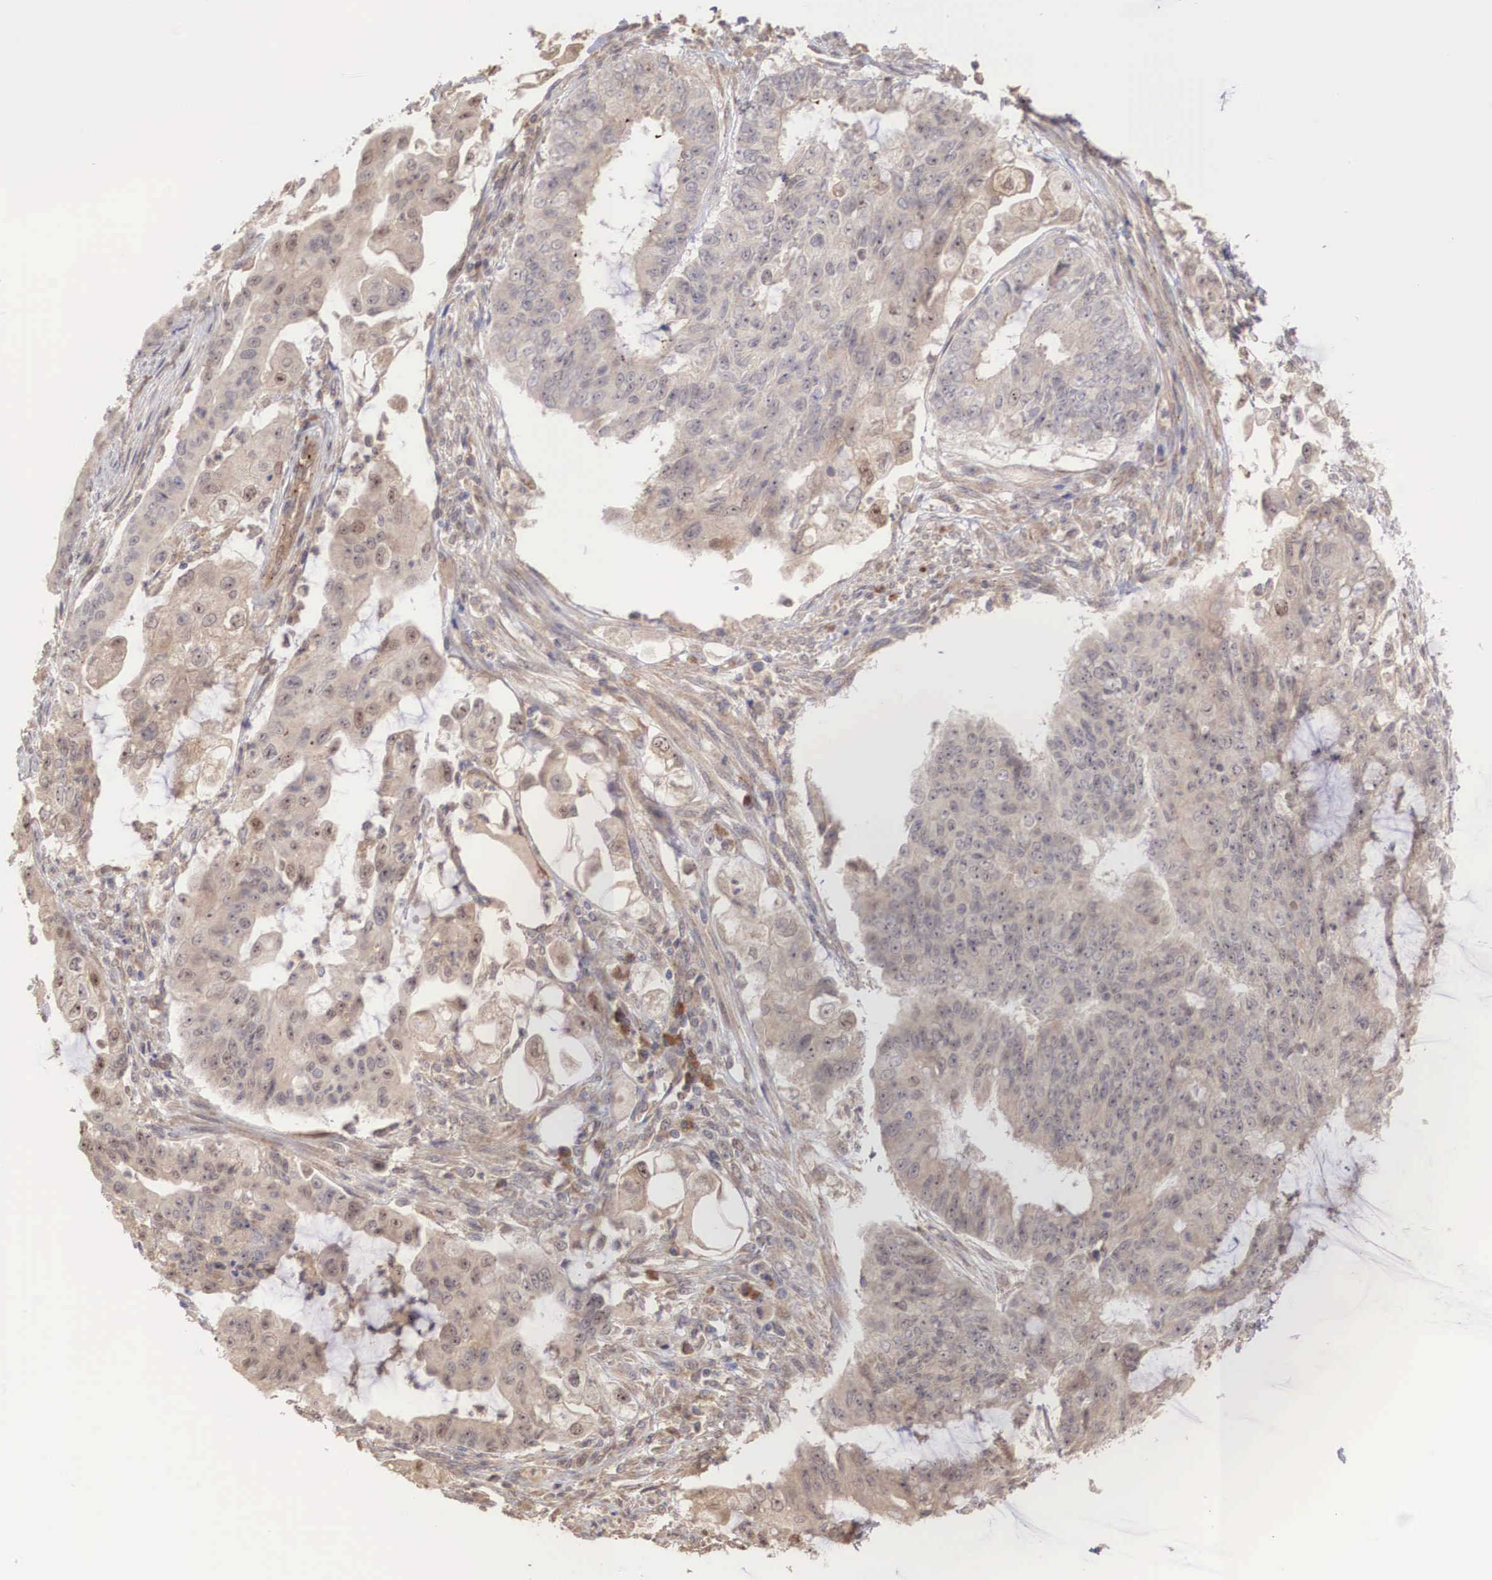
{"staining": {"intensity": "weak", "quantity": ">75%", "location": "cytoplasmic/membranous"}, "tissue": "endometrial cancer", "cell_type": "Tumor cells", "image_type": "cancer", "snomed": [{"axis": "morphology", "description": "Adenocarcinoma, NOS"}, {"axis": "topography", "description": "Endometrium"}], "caption": "Immunohistochemical staining of endometrial adenocarcinoma shows low levels of weak cytoplasmic/membranous protein positivity in about >75% of tumor cells.", "gene": "DNAJB7", "patient": {"sex": "female", "age": 75}}